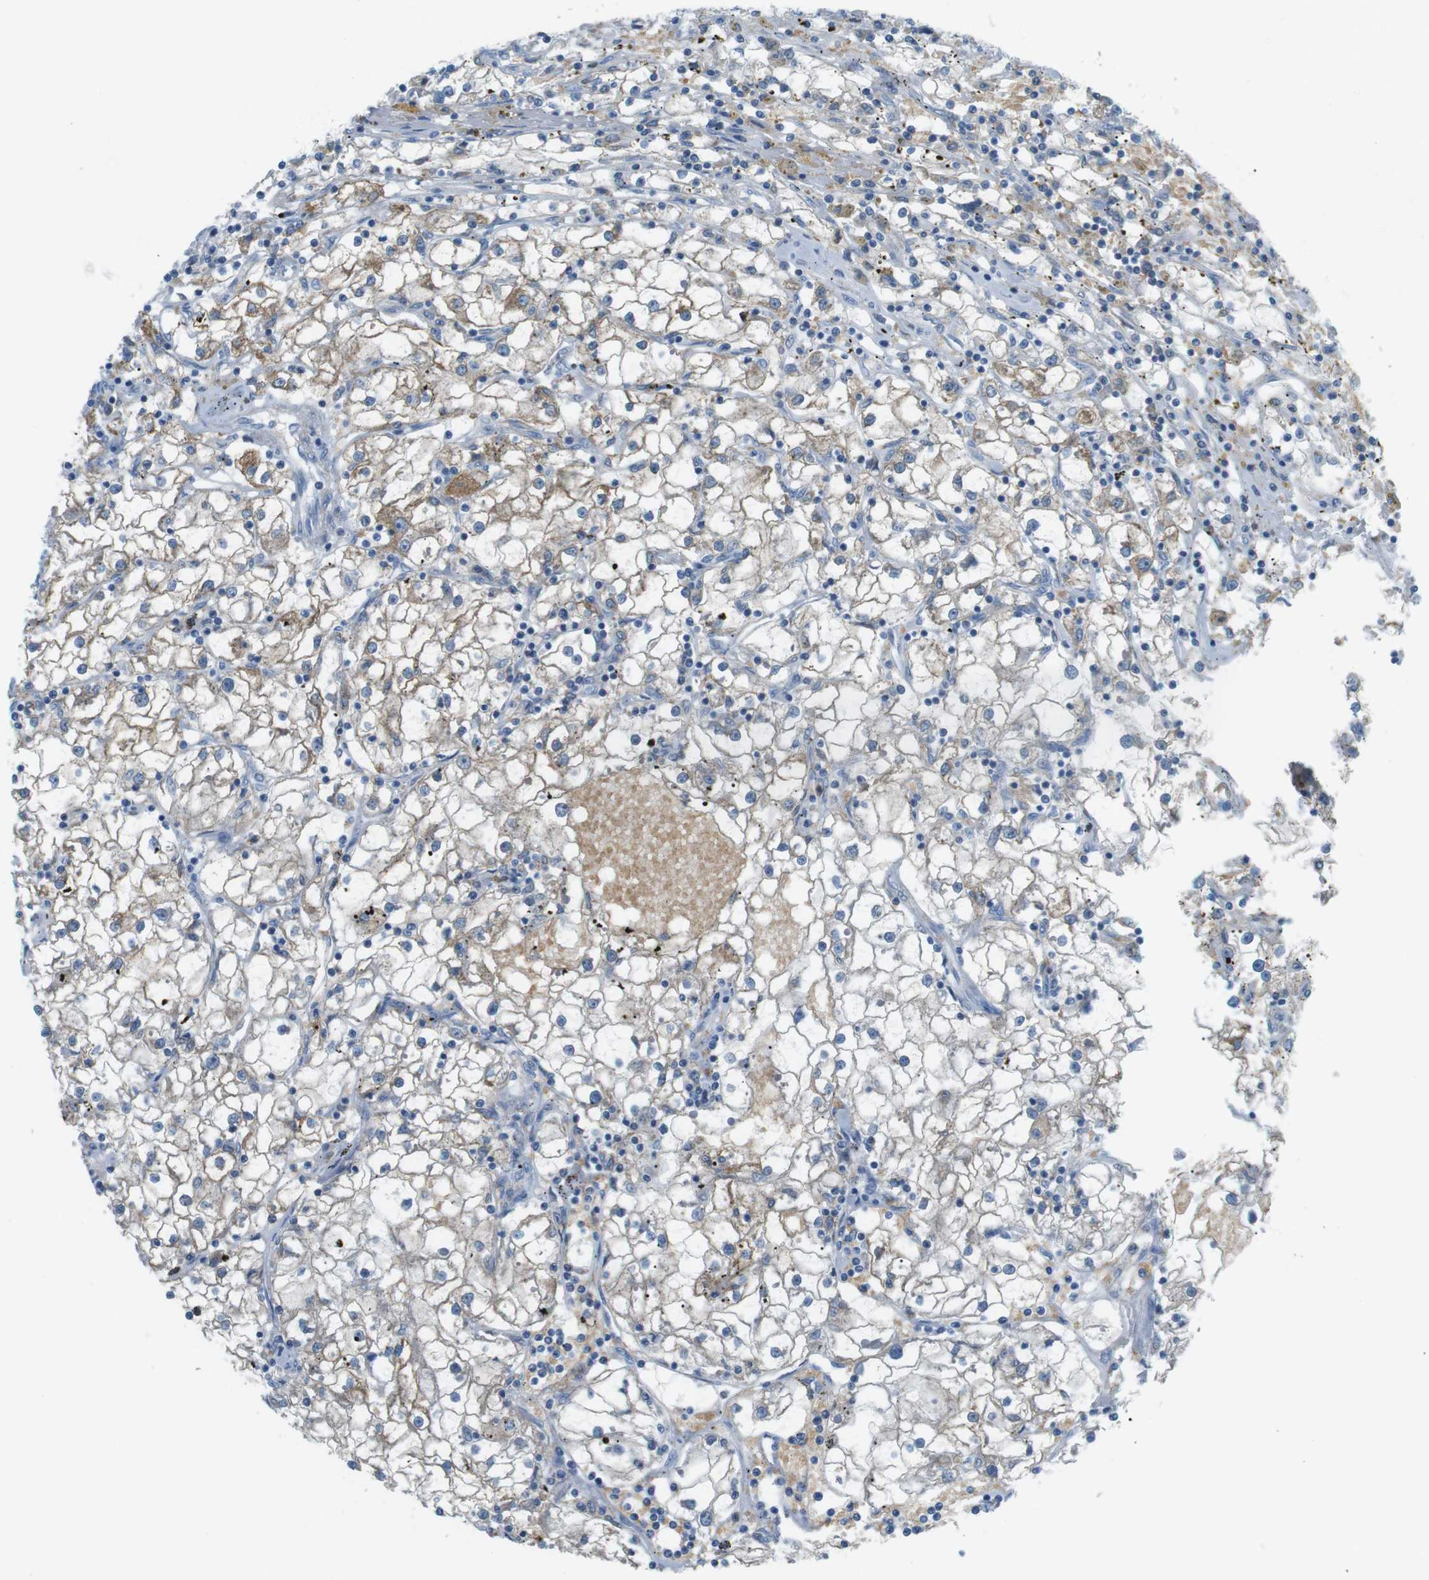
{"staining": {"intensity": "weak", "quantity": "25%-75%", "location": "cytoplasmic/membranous"}, "tissue": "renal cancer", "cell_type": "Tumor cells", "image_type": "cancer", "snomed": [{"axis": "morphology", "description": "Adenocarcinoma, NOS"}, {"axis": "topography", "description": "Kidney"}], "caption": "Weak cytoplasmic/membranous staining for a protein is present in about 25%-75% of tumor cells of renal cancer using immunohistochemistry (IHC).", "gene": "VAMP1", "patient": {"sex": "male", "age": 56}}